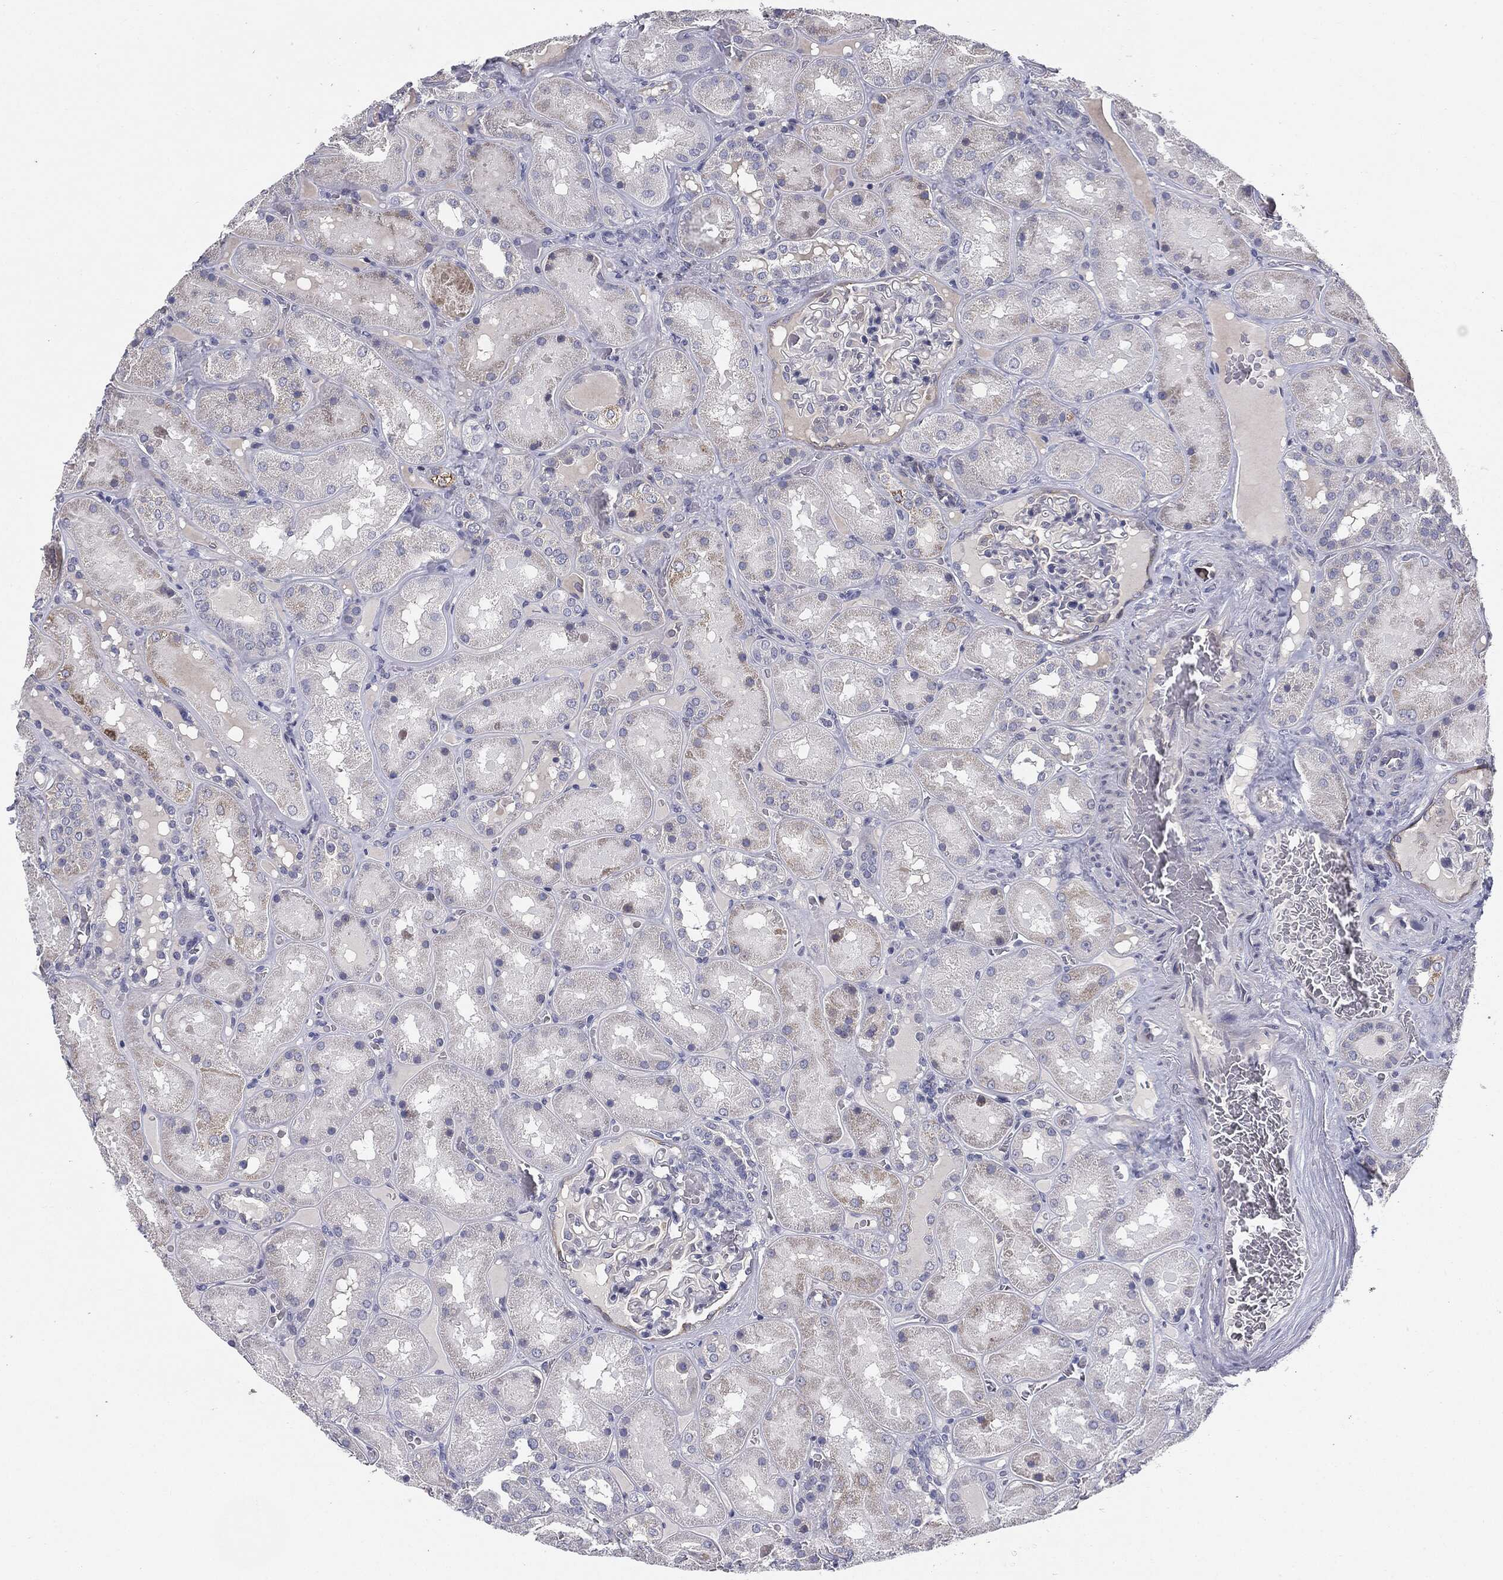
{"staining": {"intensity": "negative", "quantity": "none", "location": "none"}, "tissue": "kidney", "cell_type": "Cells in glomeruli", "image_type": "normal", "snomed": [{"axis": "morphology", "description": "Normal tissue, NOS"}, {"axis": "topography", "description": "Kidney"}], "caption": "Human kidney stained for a protein using IHC reveals no expression in cells in glomeruli.", "gene": "KRT5", "patient": {"sex": "male", "age": 73}}